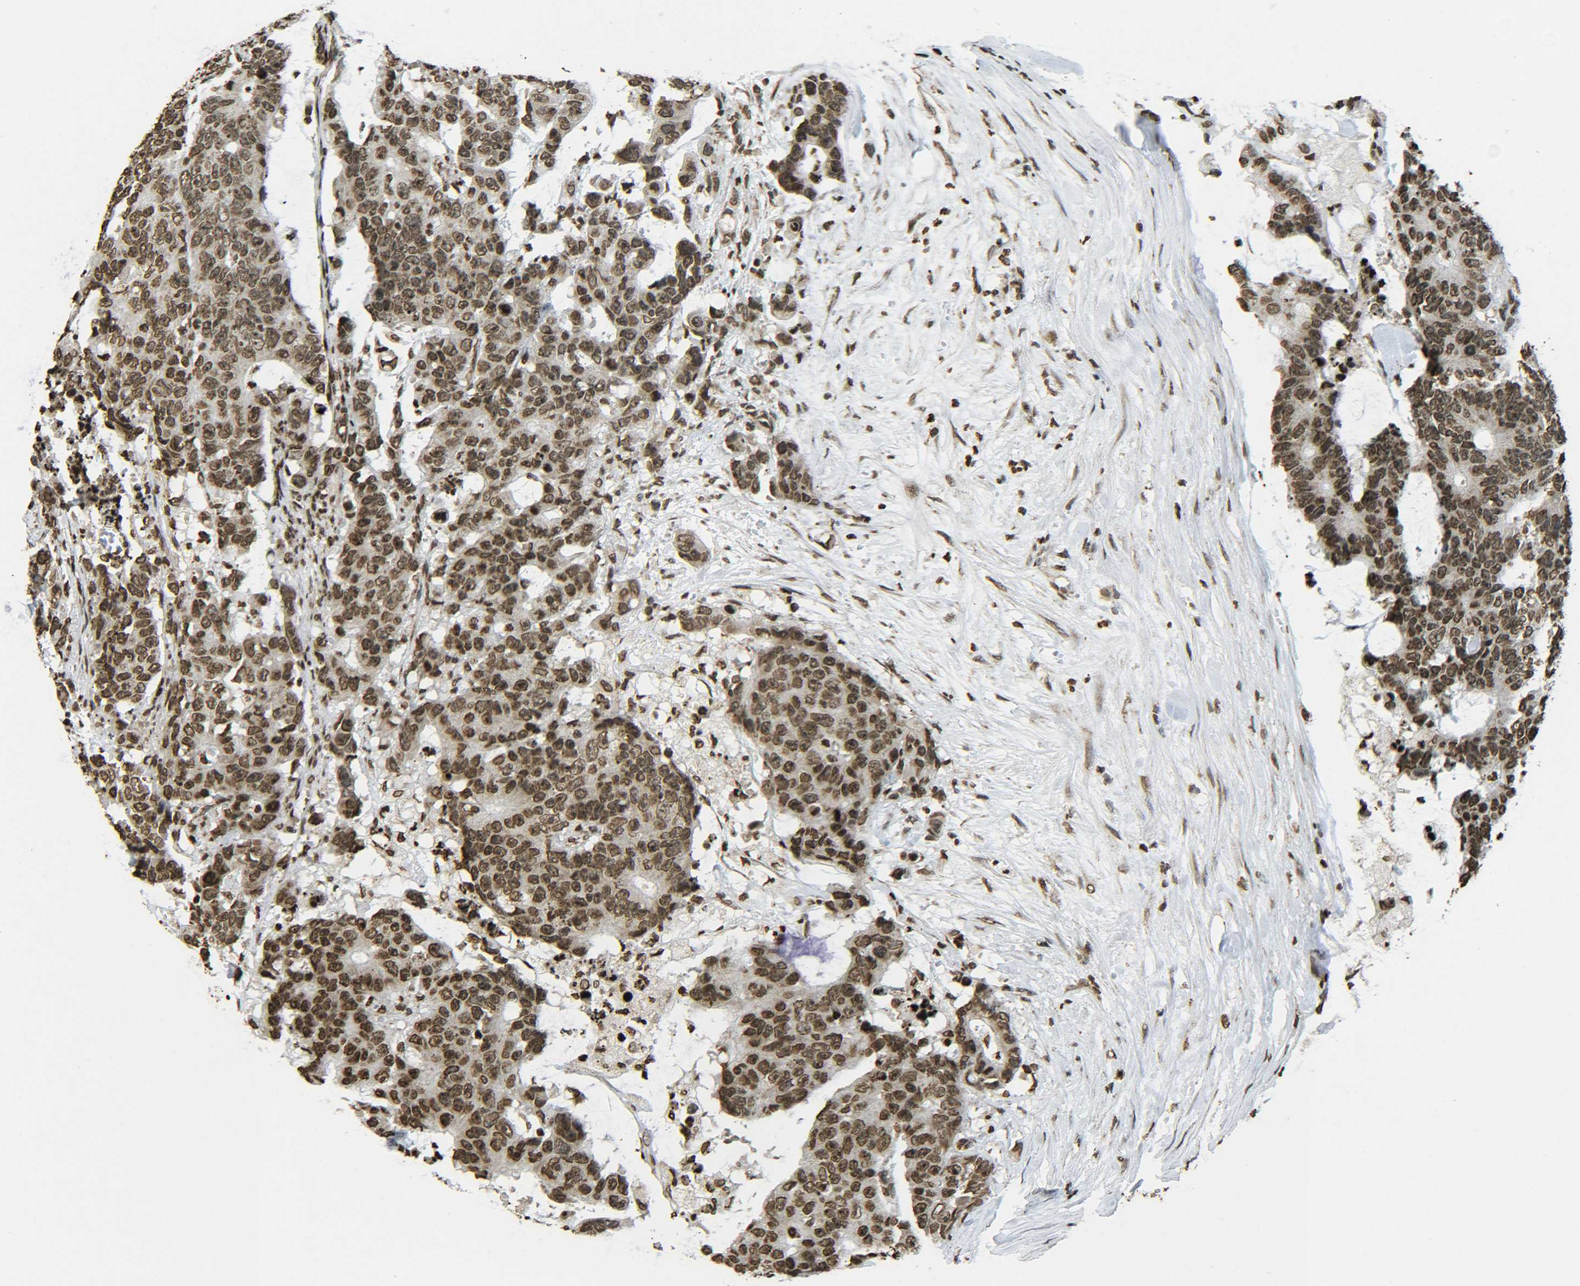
{"staining": {"intensity": "strong", "quantity": ">75%", "location": "cytoplasmic/membranous,nuclear"}, "tissue": "colorectal cancer", "cell_type": "Tumor cells", "image_type": "cancer", "snomed": [{"axis": "morphology", "description": "Adenocarcinoma, NOS"}, {"axis": "topography", "description": "Colon"}], "caption": "This micrograph demonstrates immunohistochemistry (IHC) staining of adenocarcinoma (colorectal), with high strong cytoplasmic/membranous and nuclear staining in about >75% of tumor cells.", "gene": "NEUROG2", "patient": {"sex": "female", "age": 86}}